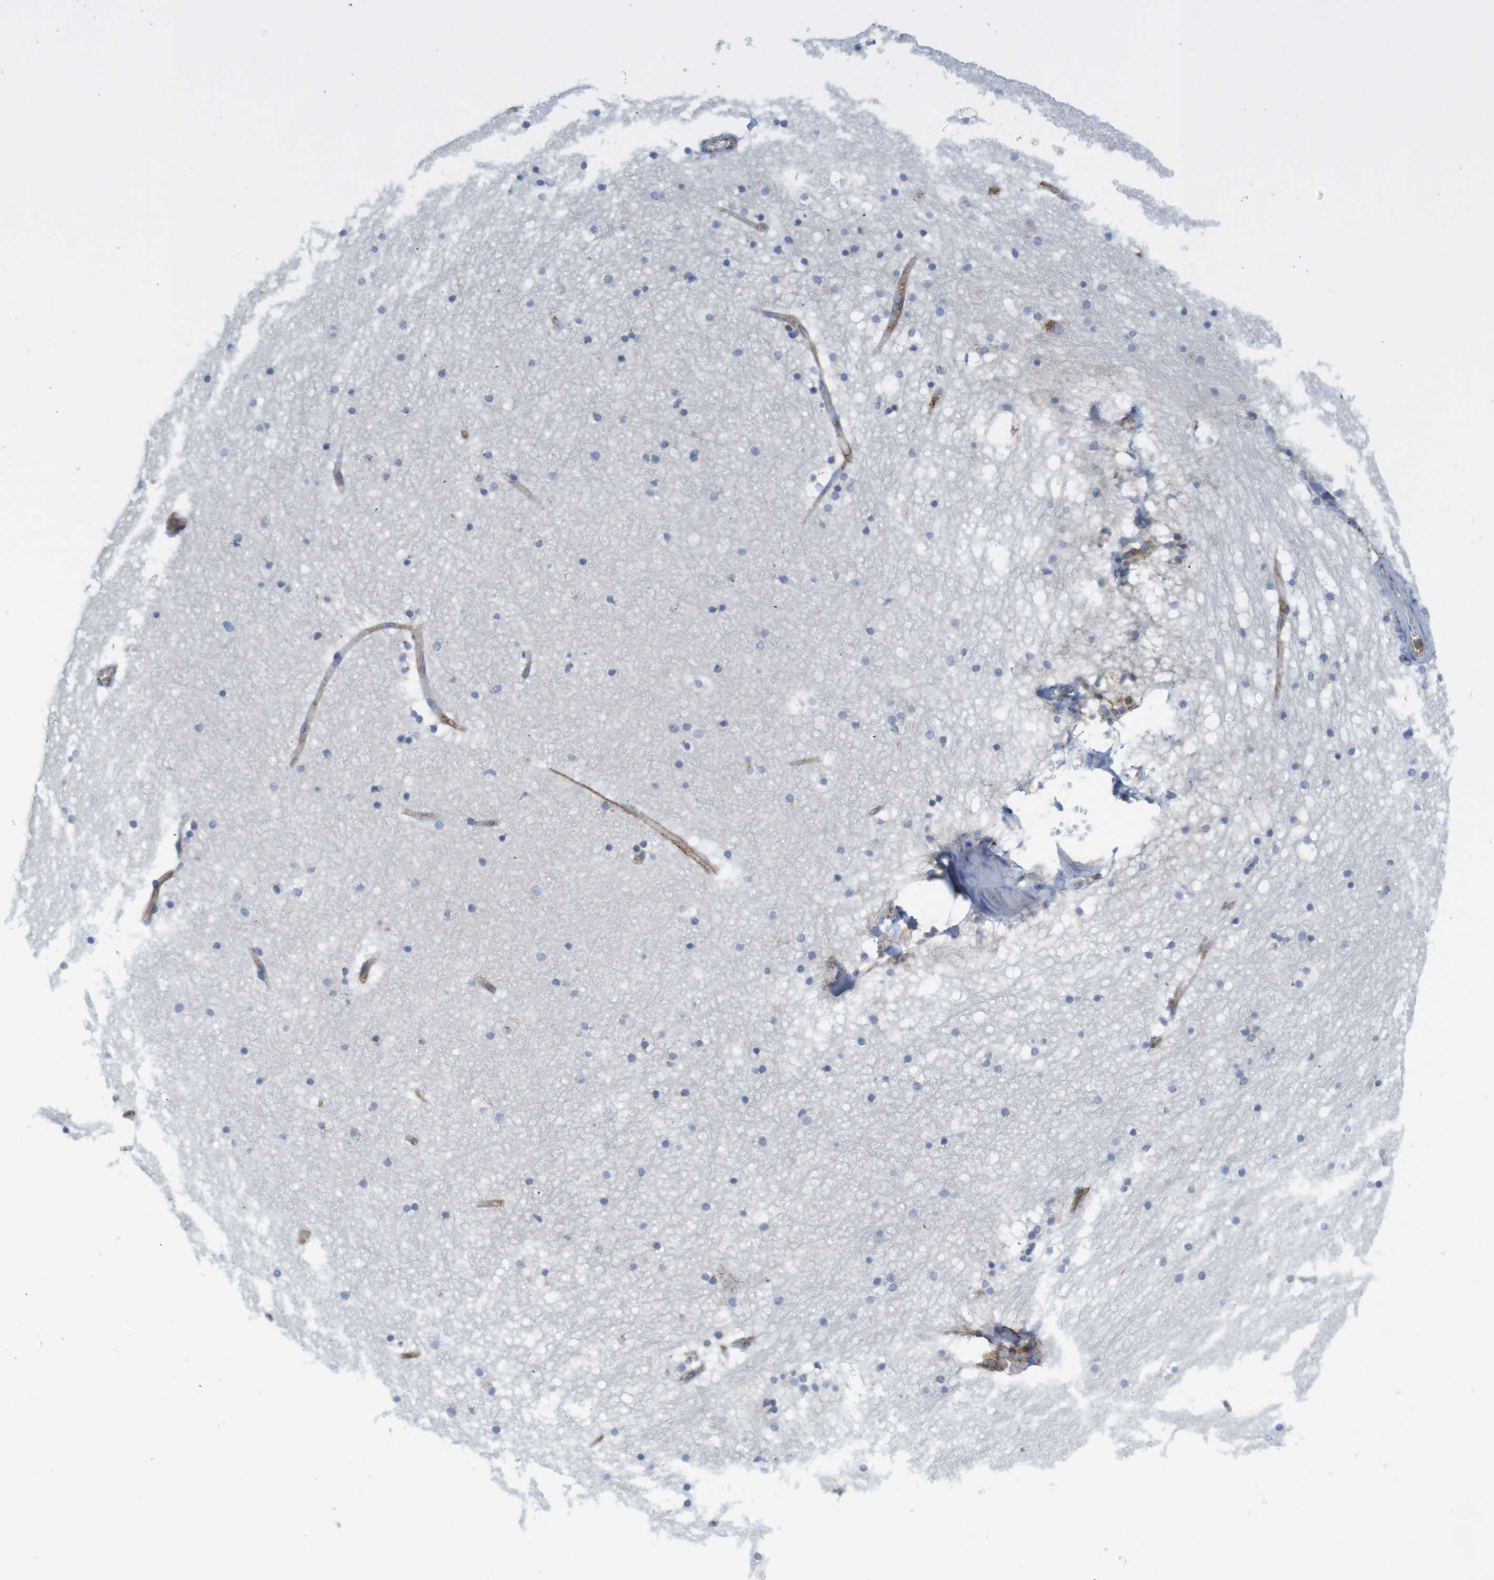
{"staining": {"intensity": "weak", "quantity": "<25%", "location": "cytoplasmic/membranous"}, "tissue": "hippocampus", "cell_type": "Glial cells", "image_type": "normal", "snomed": [{"axis": "morphology", "description": "Normal tissue, NOS"}, {"axis": "topography", "description": "Hippocampus"}], "caption": "Immunohistochemistry (IHC) photomicrograph of benign hippocampus: human hippocampus stained with DAB reveals no significant protein staining in glial cells.", "gene": "CCR6", "patient": {"sex": "male", "age": 45}}